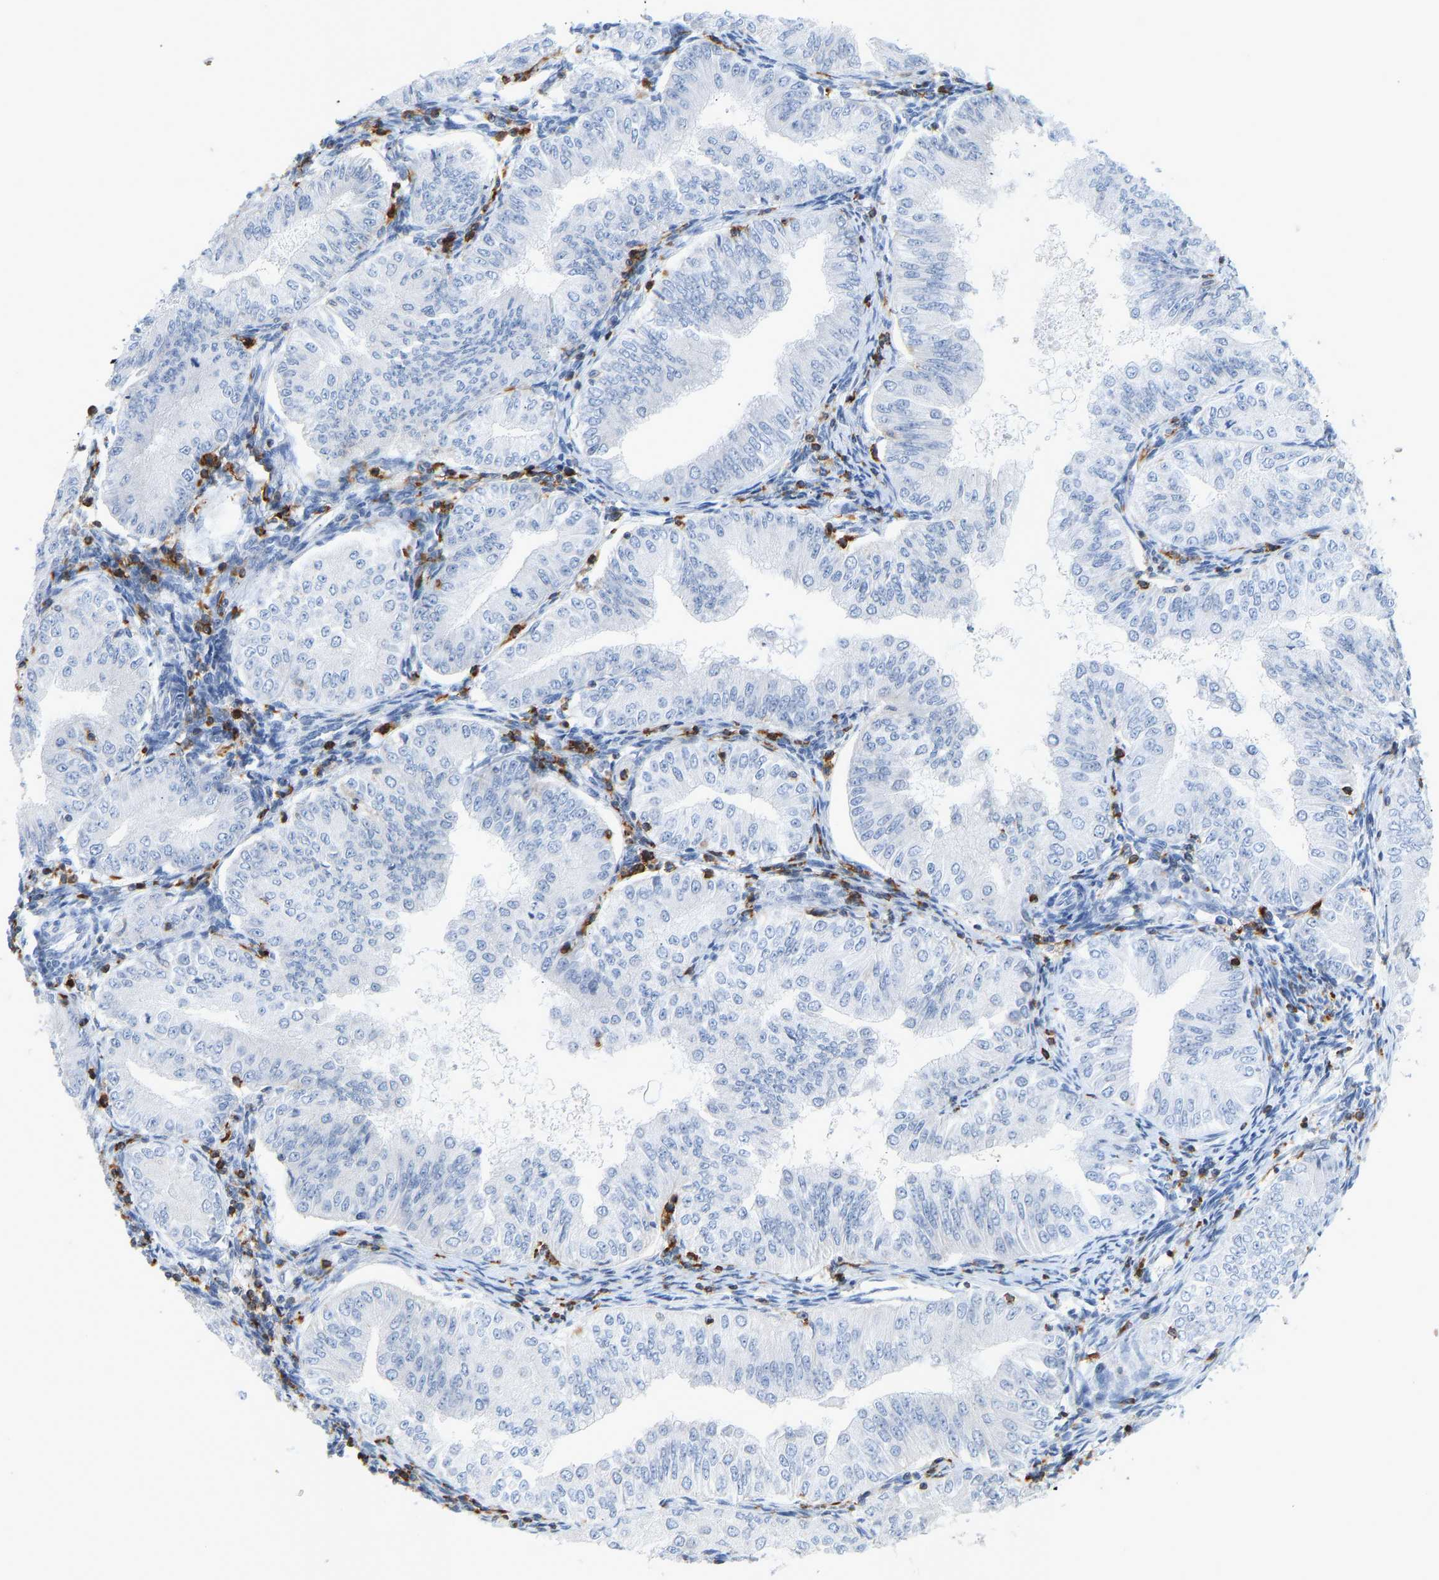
{"staining": {"intensity": "negative", "quantity": "none", "location": "none"}, "tissue": "endometrial cancer", "cell_type": "Tumor cells", "image_type": "cancer", "snomed": [{"axis": "morphology", "description": "Normal tissue, NOS"}, {"axis": "morphology", "description": "Adenocarcinoma, NOS"}, {"axis": "topography", "description": "Endometrium"}], "caption": "An image of human endometrial cancer (adenocarcinoma) is negative for staining in tumor cells.", "gene": "EVL", "patient": {"sex": "female", "age": 53}}